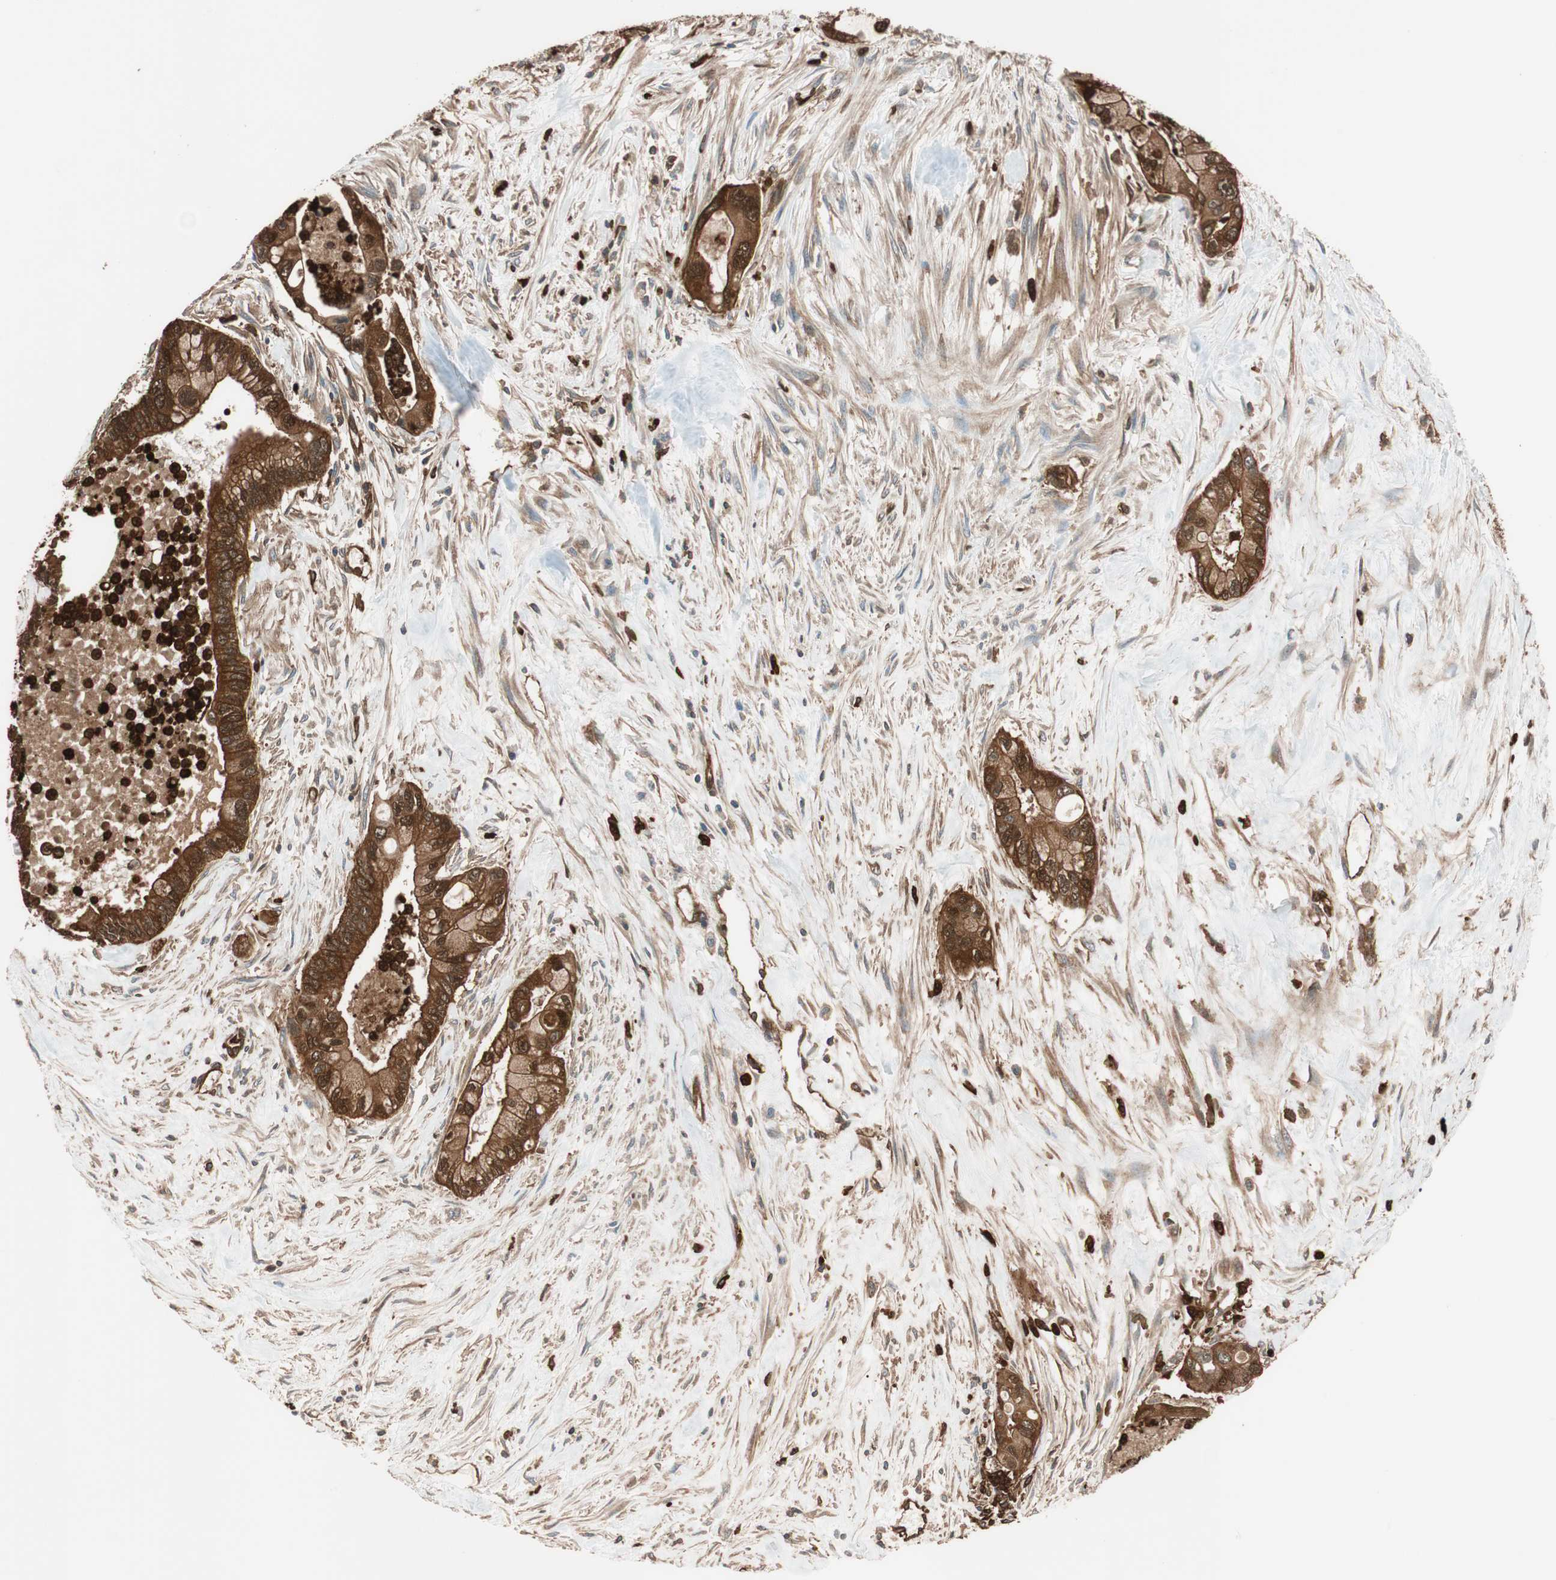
{"staining": {"intensity": "strong", "quantity": ">75%", "location": "cytoplasmic/membranous"}, "tissue": "pancreatic cancer", "cell_type": "Tumor cells", "image_type": "cancer", "snomed": [{"axis": "morphology", "description": "Adenocarcinoma, NOS"}, {"axis": "topography", "description": "Pancreas"}], "caption": "IHC staining of pancreatic cancer, which exhibits high levels of strong cytoplasmic/membranous expression in approximately >75% of tumor cells indicating strong cytoplasmic/membranous protein staining. The staining was performed using DAB (brown) for protein detection and nuclei were counterstained in hematoxylin (blue).", "gene": "VASP", "patient": {"sex": "male", "age": 70}}